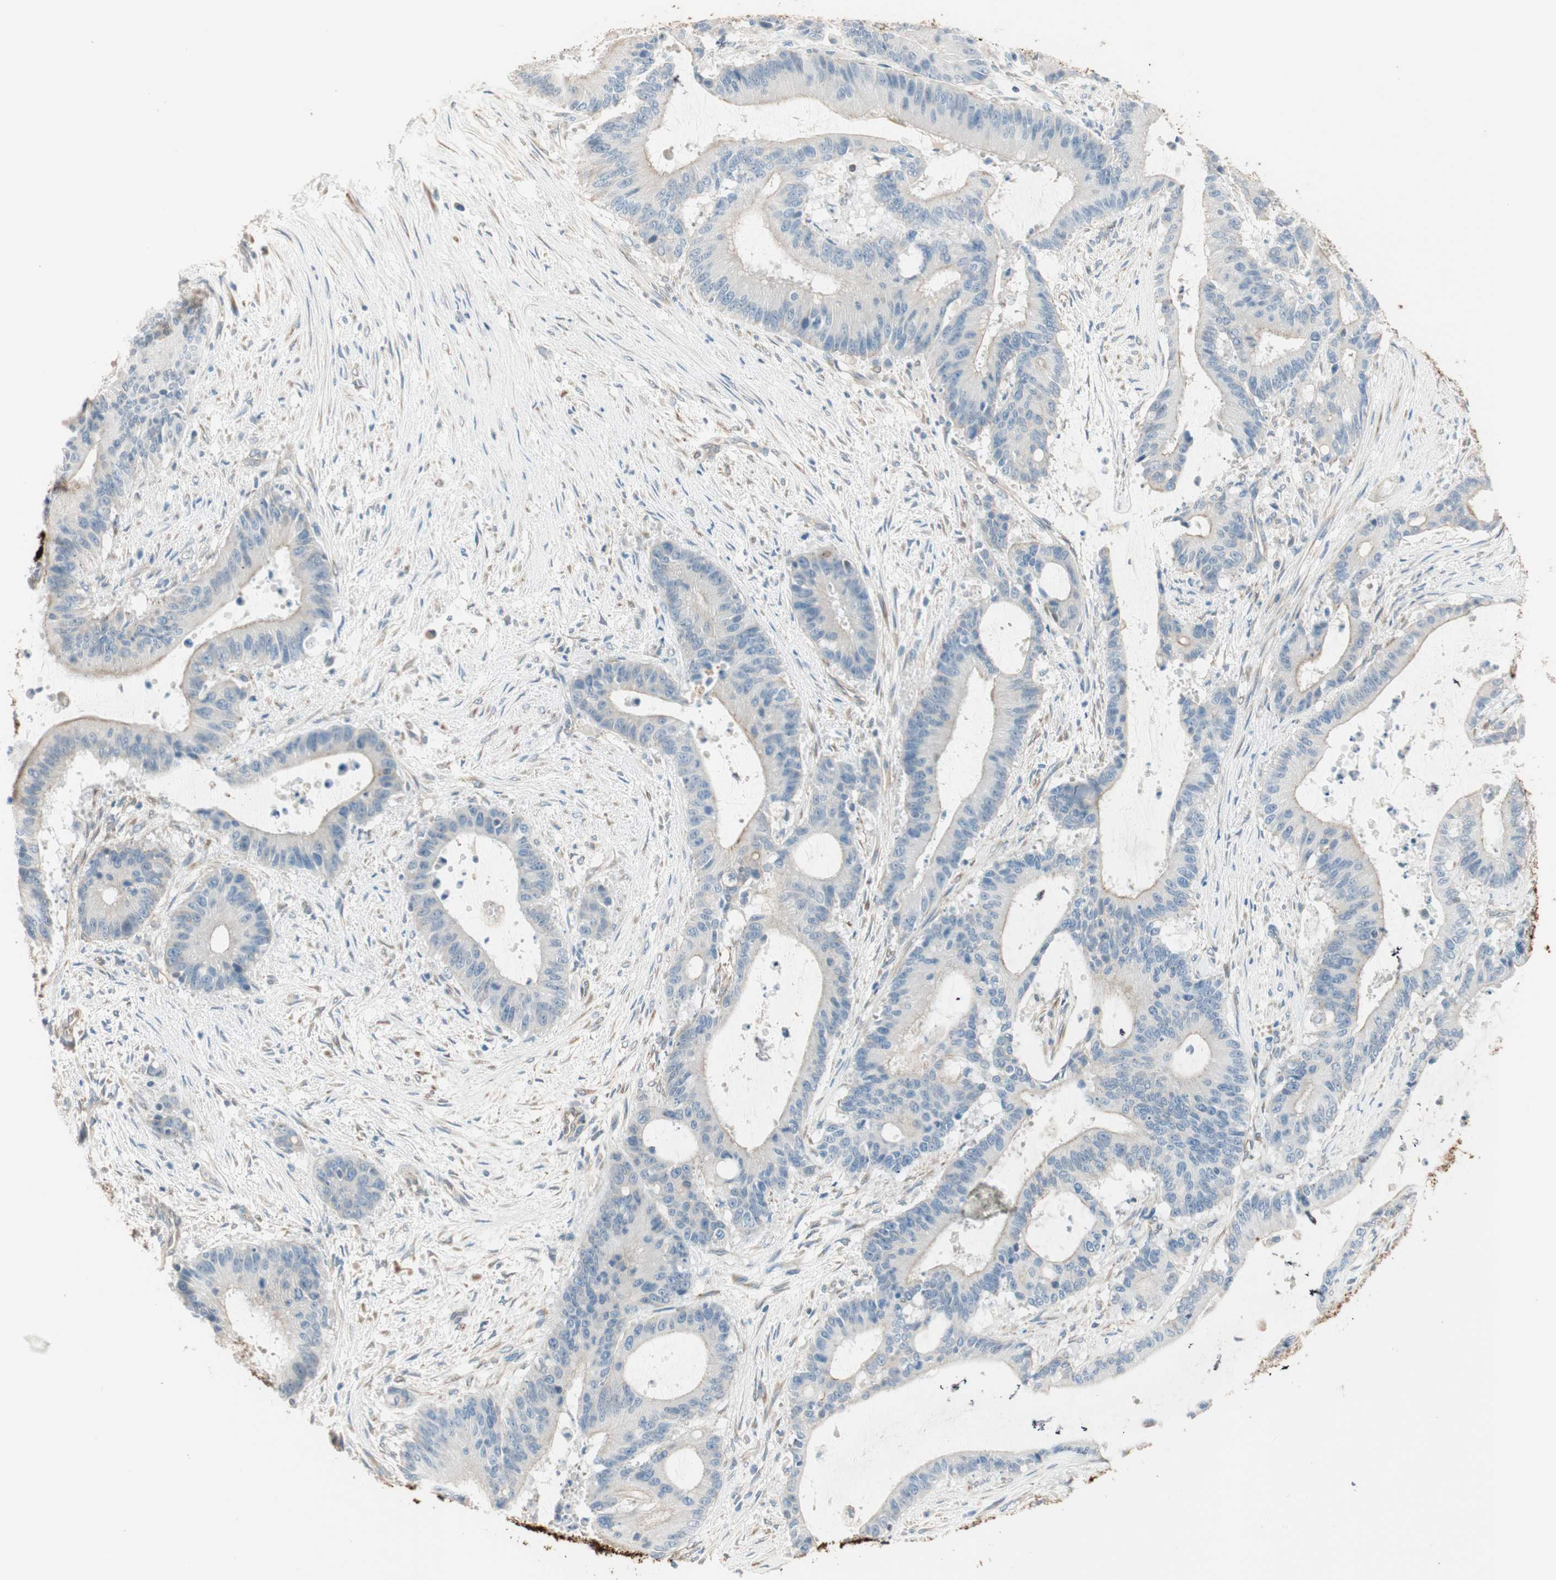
{"staining": {"intensity": "negative", "quantity": "none", "location": "none"}, "tissue": "liver cancer", "cell_type": "Tumor cells", "image_type": "cancer", "snomed": [{"axis": "morphology", "description": "Cholangiocarcinoma"}, {"axis": "topography", "description": "Liver"}], "caption": "Tumor cells are negative for protein expression in human liver cancer. (DAB (3,3'-diaminobenzidine) immunohistochemistry (IHC), high magnification).", "gene": "CDK3", "patient": {"sex": "female", "age": 73}}